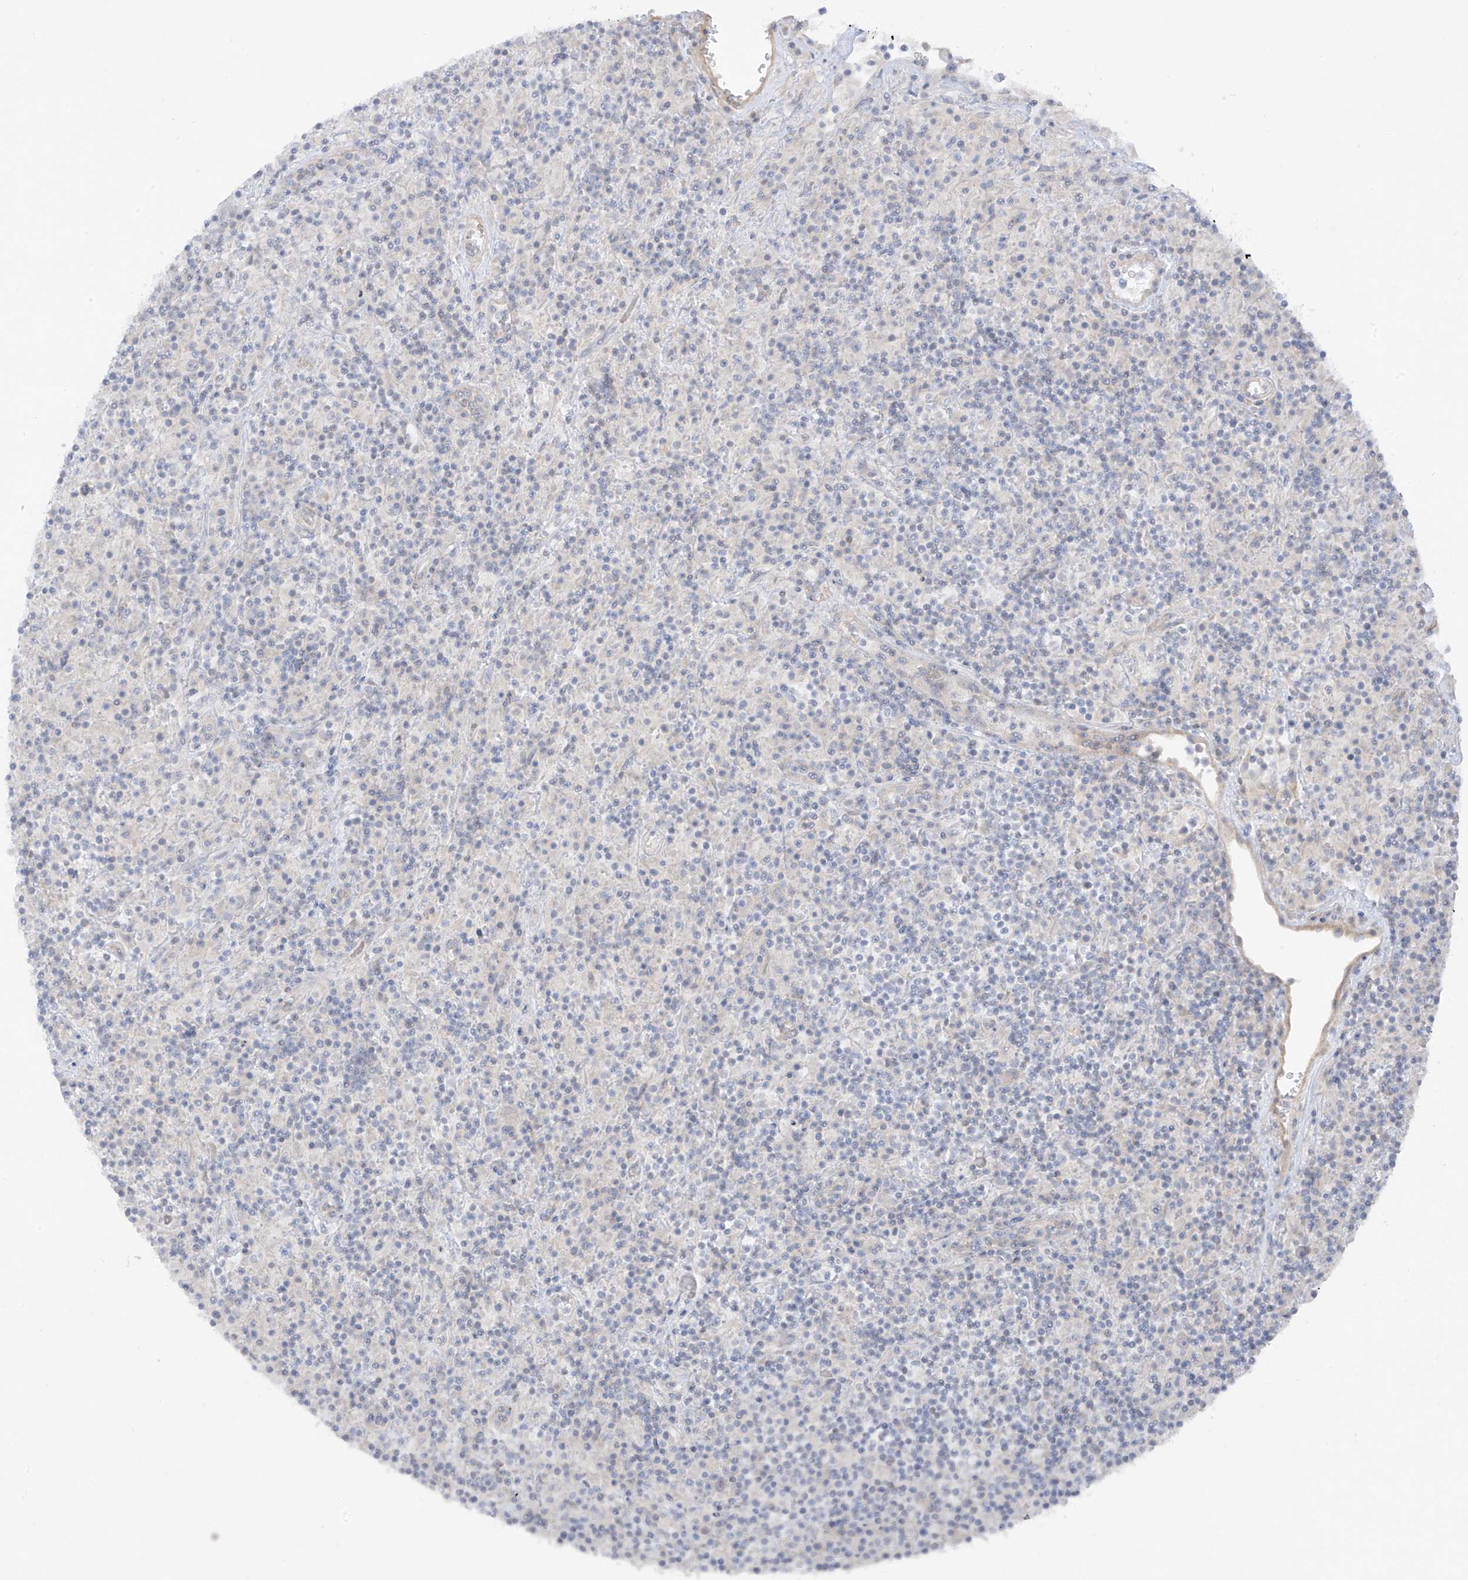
{"staining": {"intensity": "negative", "quantity": "none", "location": "none"}, "tissue": "lymphoma", "cell_type": "Tumor cells", "image_type": "cancer", "snomed": [{"axis": "morphology", "description": "Hodgkin's disease, NOS"}, {"axis": "topography", "description": "Lymph node"}], "caption": "Lymphoma was stained to show a protein in brown. There is no significant staining in tumor cells. (Stains: DAB IHC with hematoxylin counter stain, Microscopy: brightfield microscopy at high magnification).", "gene": "EIPR1", "patient": {"sex": "male", "age": 70}}